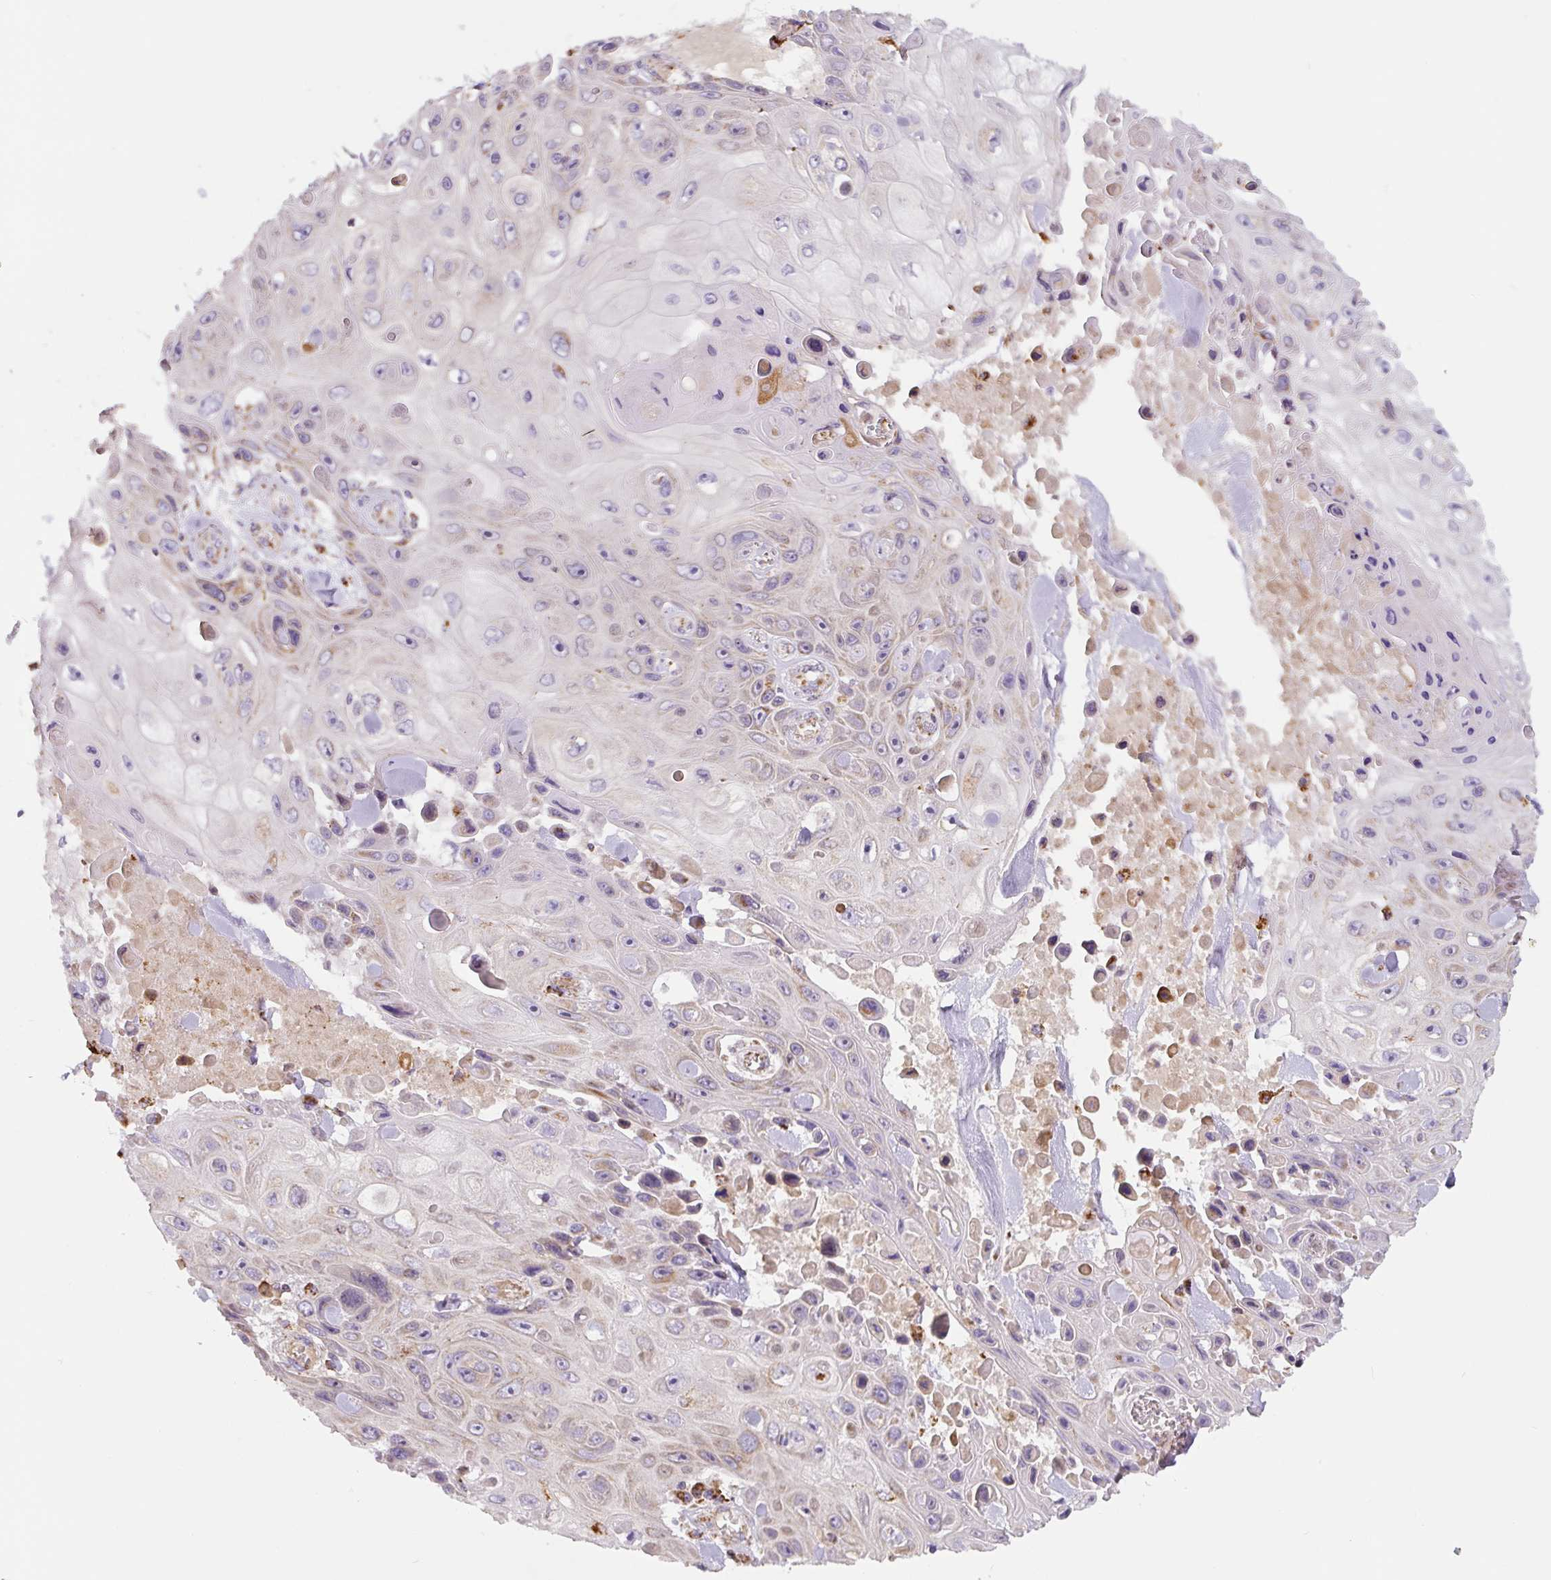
{"staining": {"intensity": "moderate", "quantity": "<25%", "location": "cytoplasmic/membranous"}, "tissue": "skin cancer", "cell_type": "Tumor cells", "image_type": "cancer", "snomed": [{"axis": "morphology", "description": "Squamous cell carcinoma, NOS"}, {"axis": "topography", "description": "Skin"}], "caption": "This is a micrograph of immunohistochemistry staining of squamous cell carcinoma (skin), which shows moderate staining in the cytoplasmic/membranous of tumor cells.", "gene": "MT-CO2", "patient": {"sex": "male", "age": 82}}